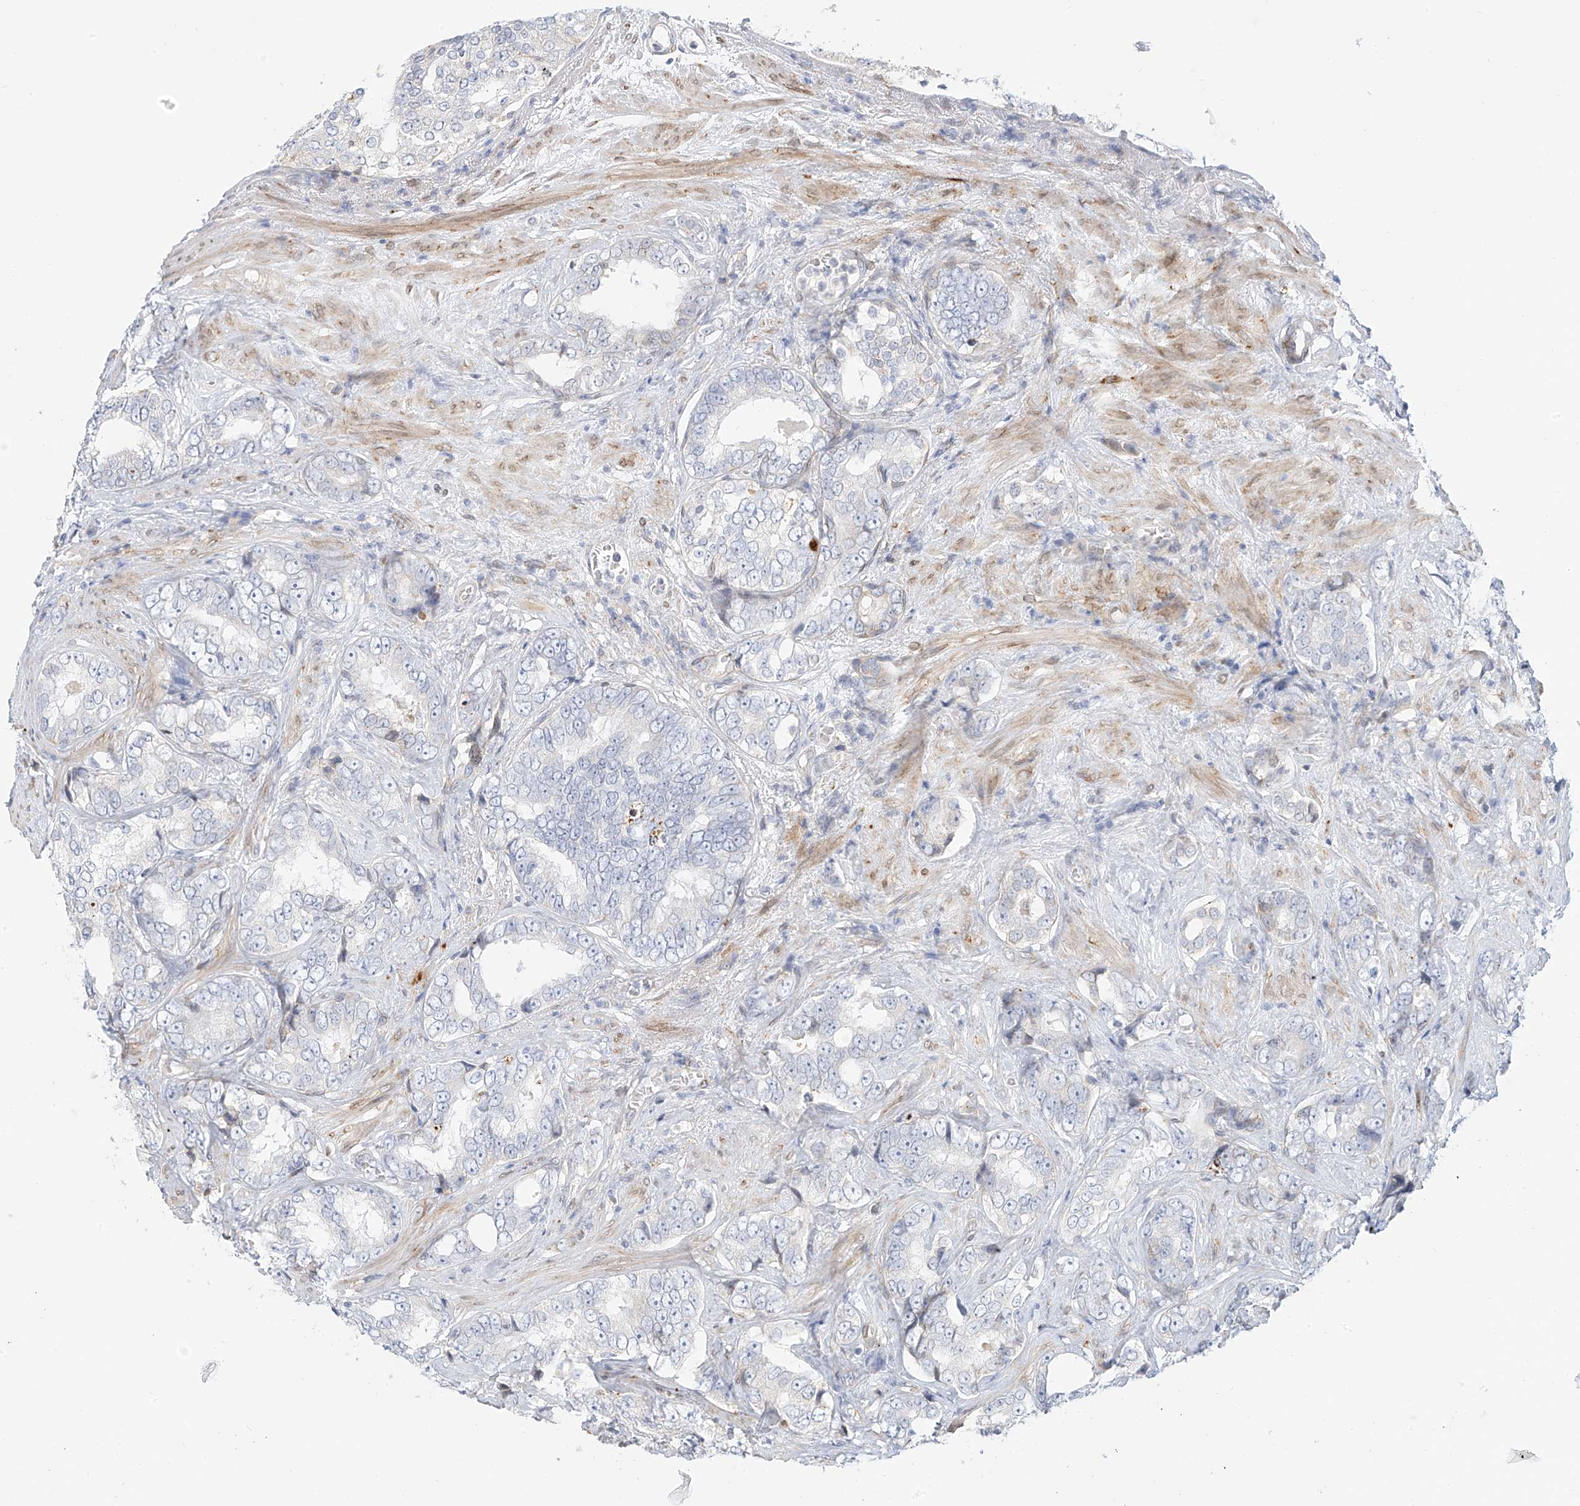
{"staining": {"intensity": "negative", "quantity": "none", "location": "none"}, "tissue": "prostate cancer", "cell_type": "Tumor cells", "image_type": "cancer", "snomed": [{"axis": "morphology", "description": "Adenocarcinoma, High grade"}, {"axis": "topography", "description": "Prostate"}], "caption": "Human adenocarcinoma (high-grade) (prostate) stained for a protein using immunohistochemistry shows no positivity in tumor cells.", "gene": "PCYOX1", "patient": {"sex": "male", "age": 66}}